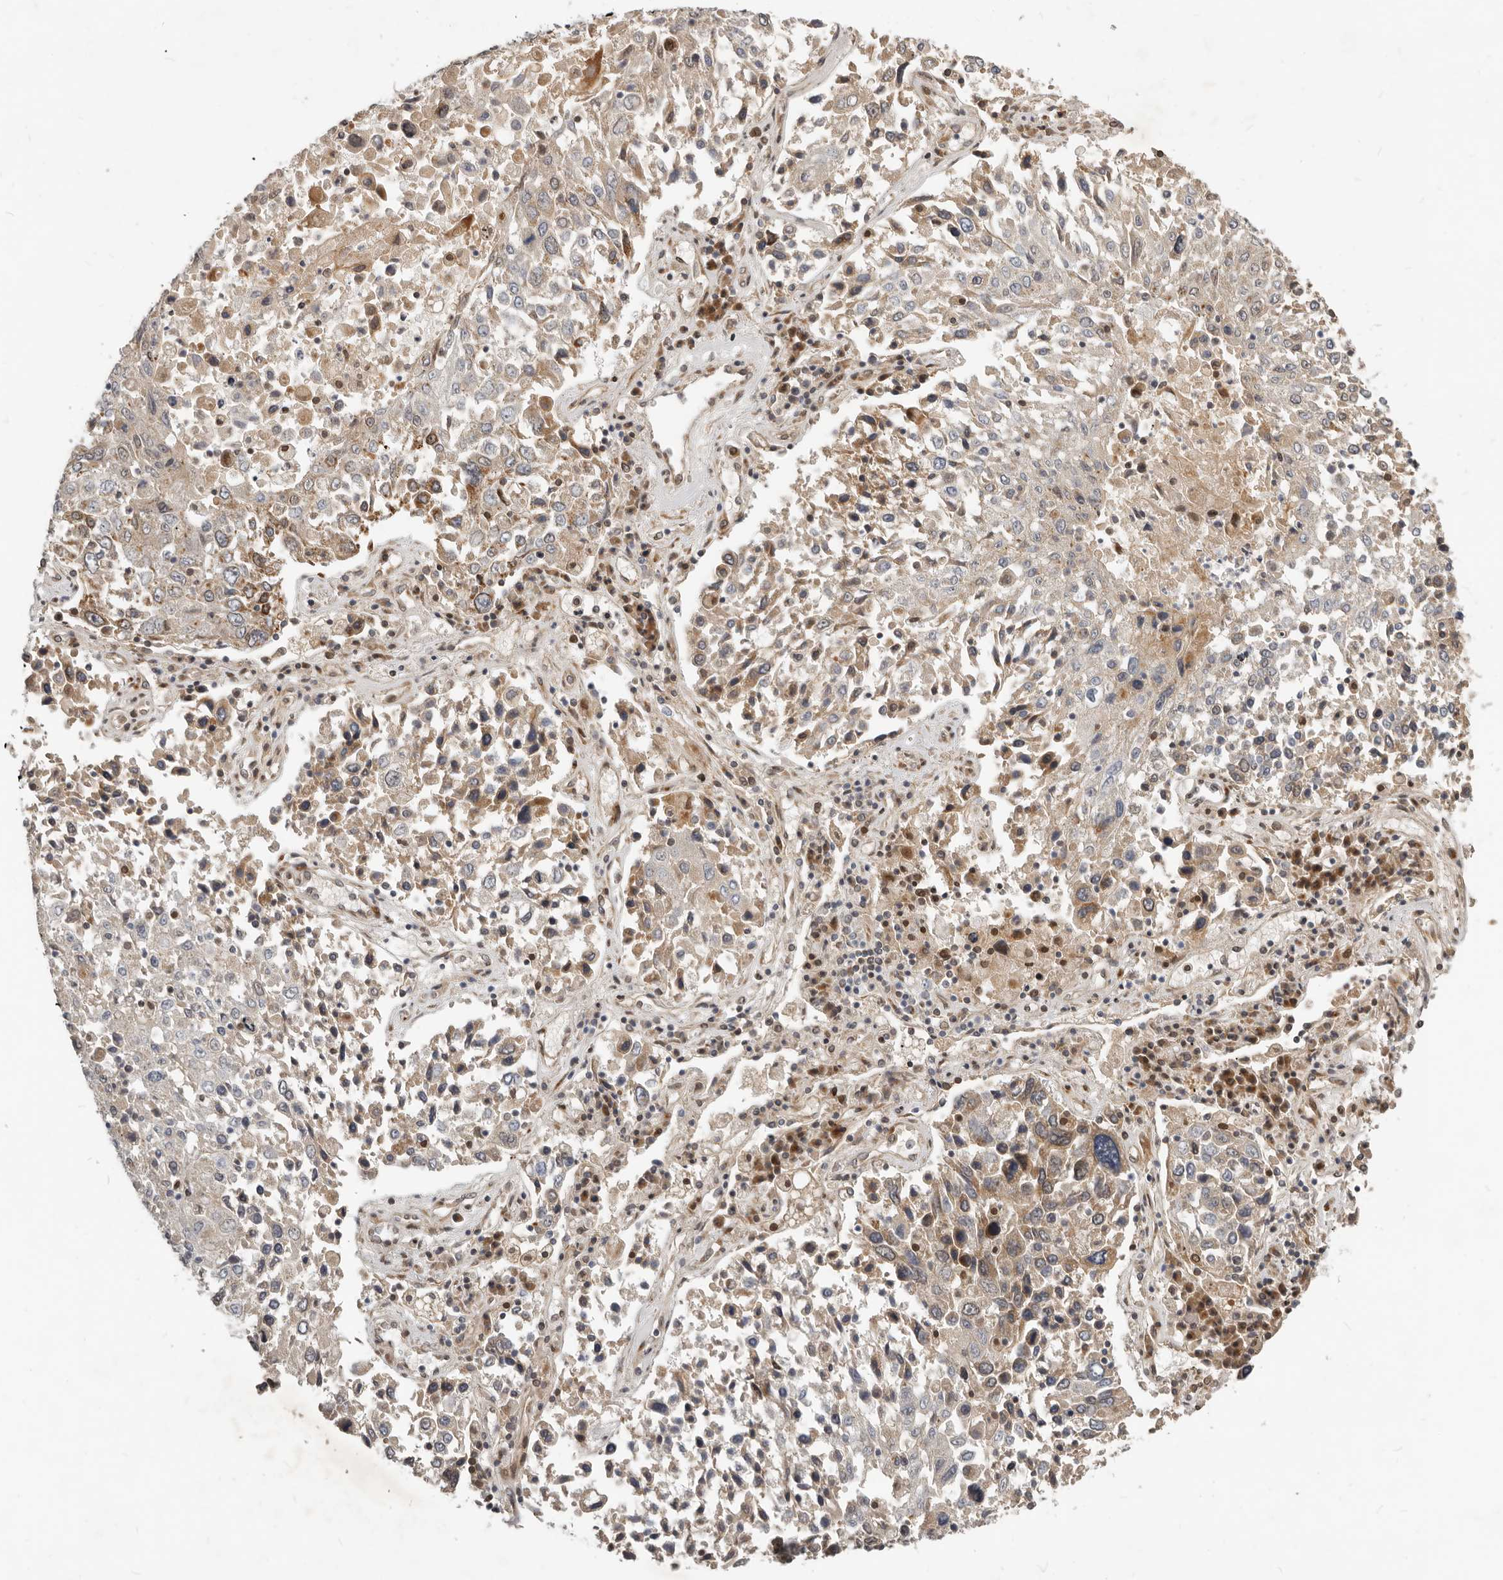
{"staining": {"intensity": "weak", "quantity": "25%-75%", "location": "cytoplasmic/membranous"}, "tissue": "lung cancer", "cell_type": "Tumor cells", "image_type": "cancer", "snomed": [{"axis": "morphology", "description": "Squamous cell carcinoma, NOS"}, {"axis": "topography", "description": "Lung"}], "caption": "Lung squamous cell carcinoma stained for a protein demonstrates weak cytoplasmic/membranous positivity in tumor cells. The protein of interest is stained brown, and the nuclei are stained in blue (DAB (3,3'-diaminobenzidine) IHC with brightfield microscopy, high magnification).", "gene": "NPY4R", "patient": {"sex": "male", "age": 65}}